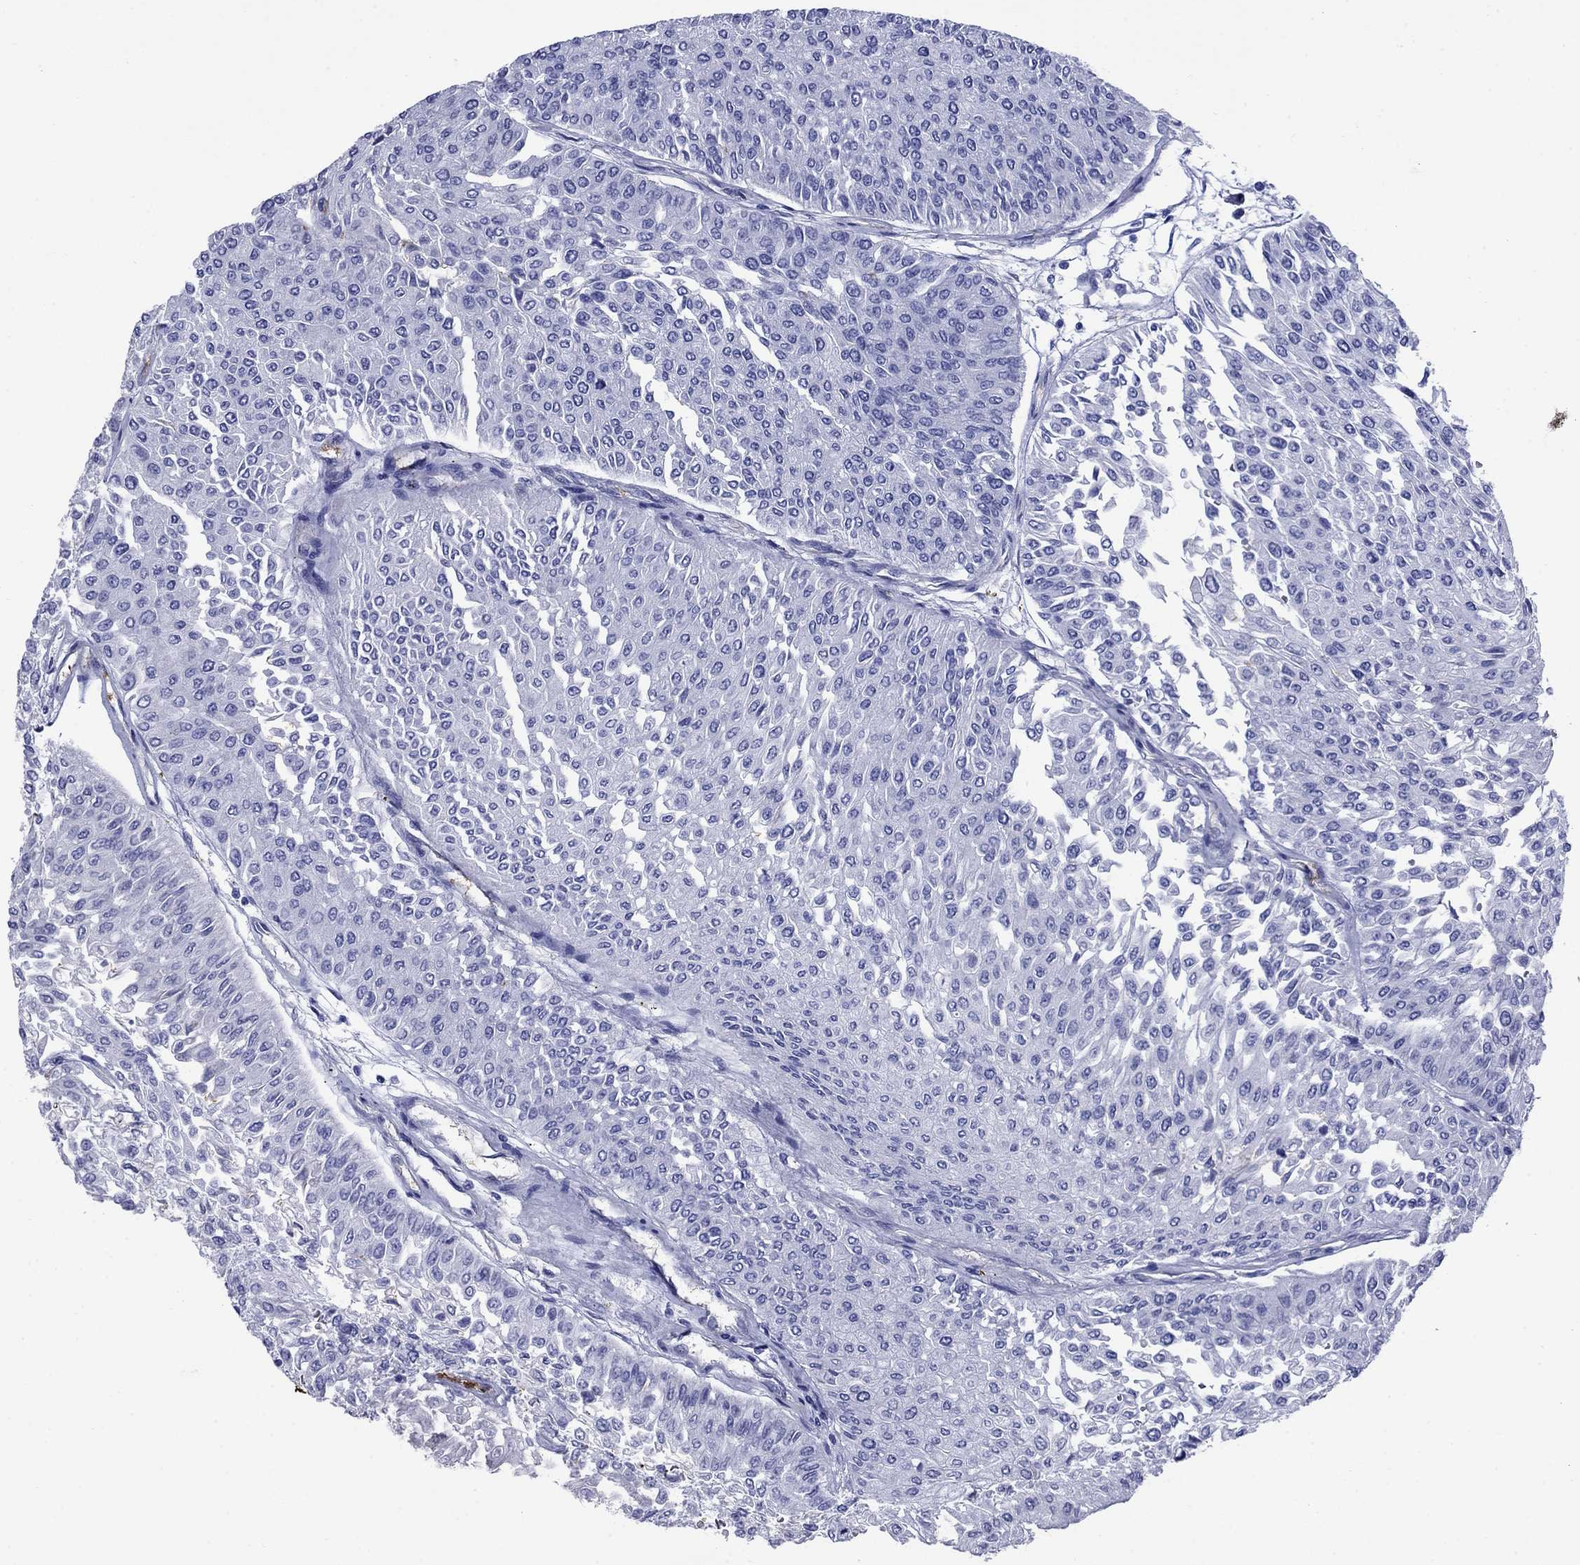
{"staining": {"intensity": "negative", "quantity": "none", "location": "none"}, "tissue": "urothelial cancer", "cell_type": "Tumor cells", "image_type": "cancer", "snomed": [{"axis": "morphology", "description": "Urothelial carcinoma, Low grade"}, {"axis": "topography", "description": "Urinary bladder"}], "caption": "This is a micrograph of immunohistochemistry staining of urothelial cancer, which shows no positivity in tumor cells.", "gene": "SLC1A2", "patient": {"sex": "male", "age": 67}}